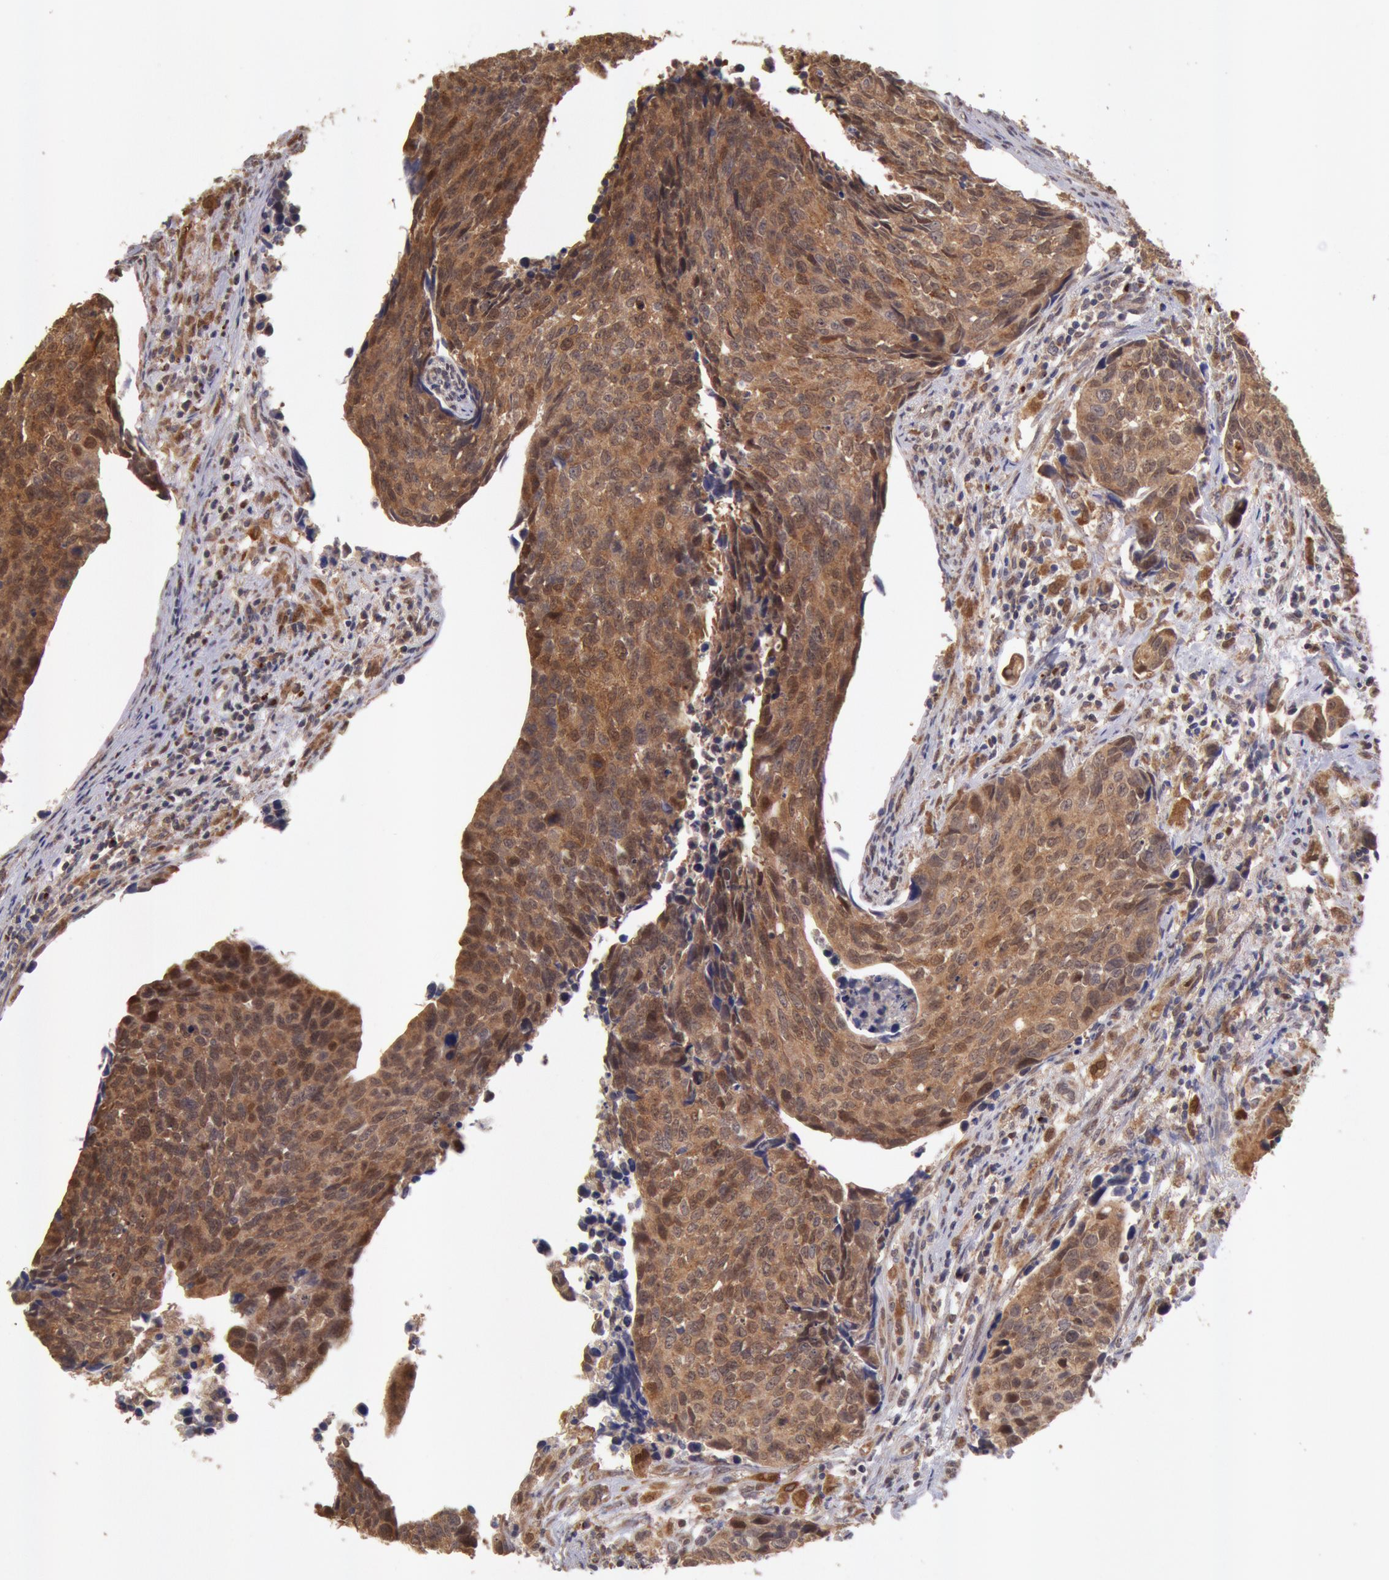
{"staining": {"intensity": "strong", "quantity": ">75%", "location": "cytoplasmic/membranous,nuclear"}, "tissue": "urothelial cancer", "cell_type": "Tumor cells", "image_type": "cancer", "snomed": [{"axis": "morphology", "description": "Urothelial carcinoma, High grade"}, {"axis": "topography", "description": "Urinary bladder"}], "caption": "Immunohistochemical staining of human high-grade urothelial carcinoma demonstrates high levels of strong cytoplasmic/membranous and nuclear protein positivity in approximately >75% of tumor cells.", "gene": "COMT", "patient": {"sex": "male", "age": 81}}